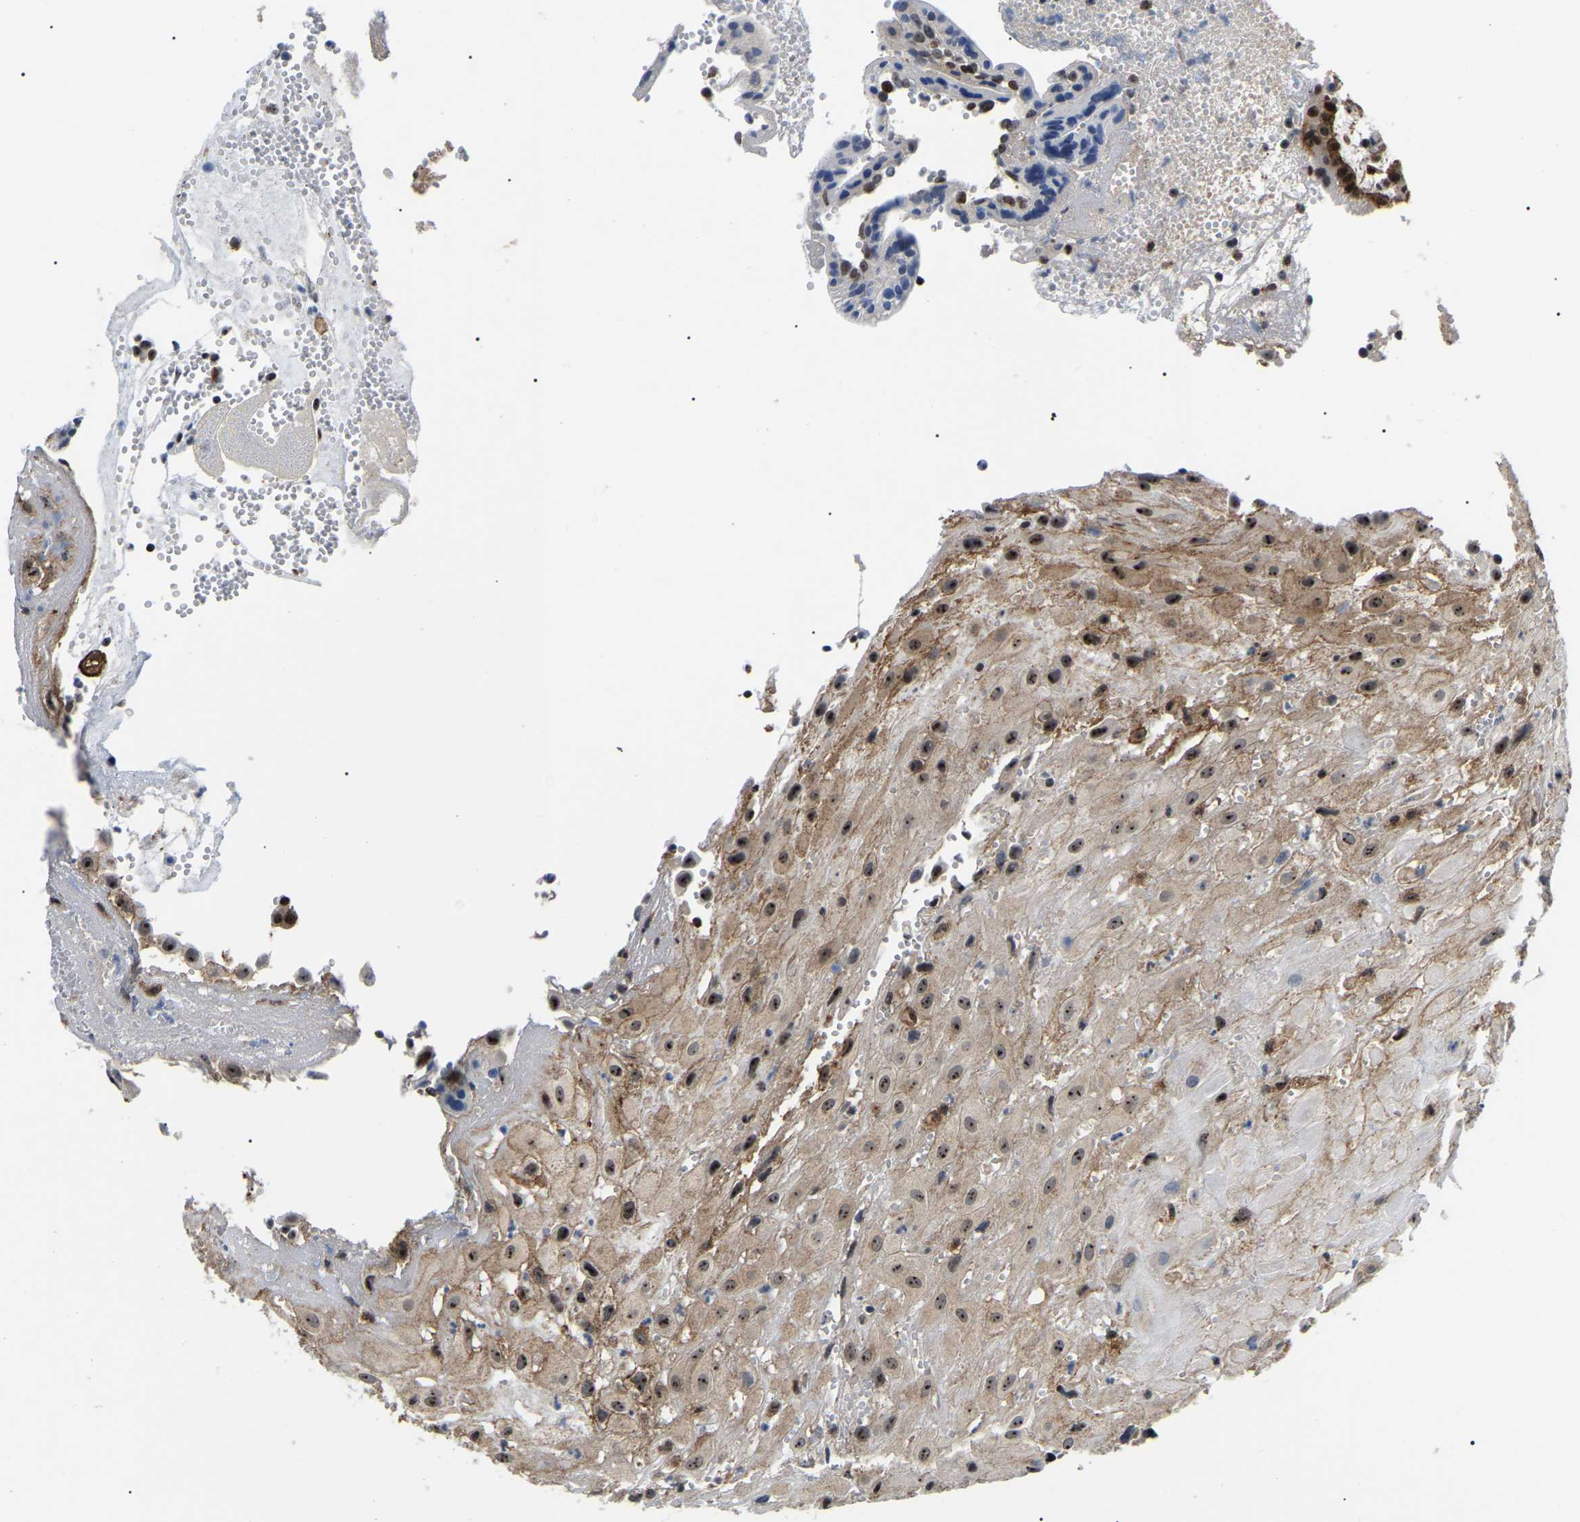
{"staining": {"intensity": "moderate", "quantity": ">75%", "location": "cytoplasmic/membranous,nuclear"}, "tissue": "placenta", "cell_type": "Decidual cells", "image_type": "normal", "snomed": [{"axis": "morphology", "description": "Normal tissue, NOS"}, {"axis": "topography", "description": "Placenta"}], "caption": "DAB immunohistochemical staining of unremarkable placenta exhibits moderate cytoplasmic/membranous,nuclear protein expression in about >75% of decidual cells.", "gene": "RRP1B", "patient": {"sex": "female", "age": 18}}